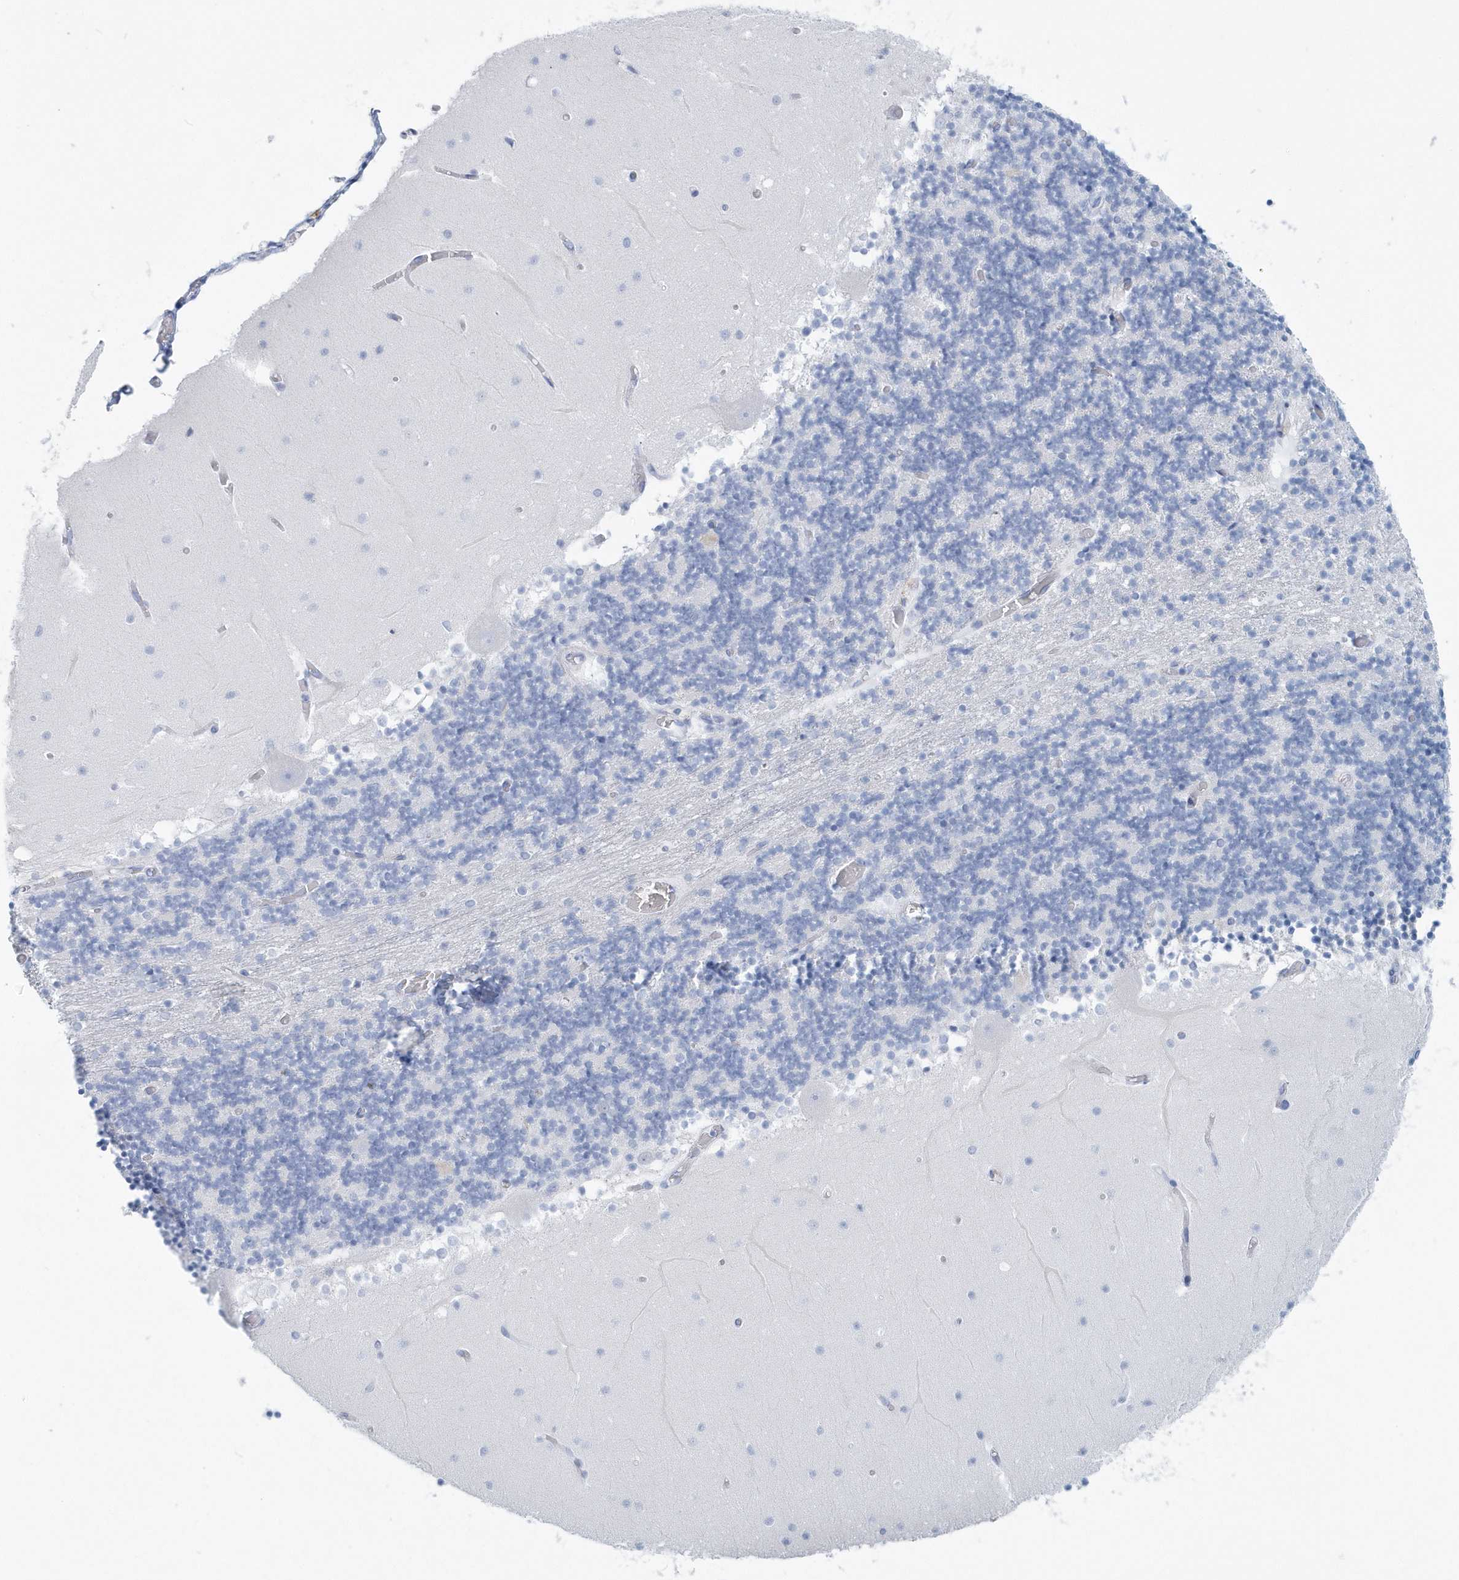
{"staining": {"intensity": "negative", "quantity": "none", "location": "none"}, "tissue": "cerebellum", "cell_type": "Cells in granular layer", "image_type": "normal", "snomed": [{"axis": "morphology", "description": "Normal tissue, NOS"}, {"axis": "topography", "description": "Cerebellum"}], "caption": "DAB immunohistochemical staining of benign cerebellum exhibits no significant staining in cells in granular layer. (Stains: DAB (3,3'-diaminobenzidine) immunohistochemistry (IHC) with hematoxylin counter stain, Microscopy: brightfield microscopy at high magnification).", "gene": "PTPRO", "patient": {"sex": "female", "age": 28}}